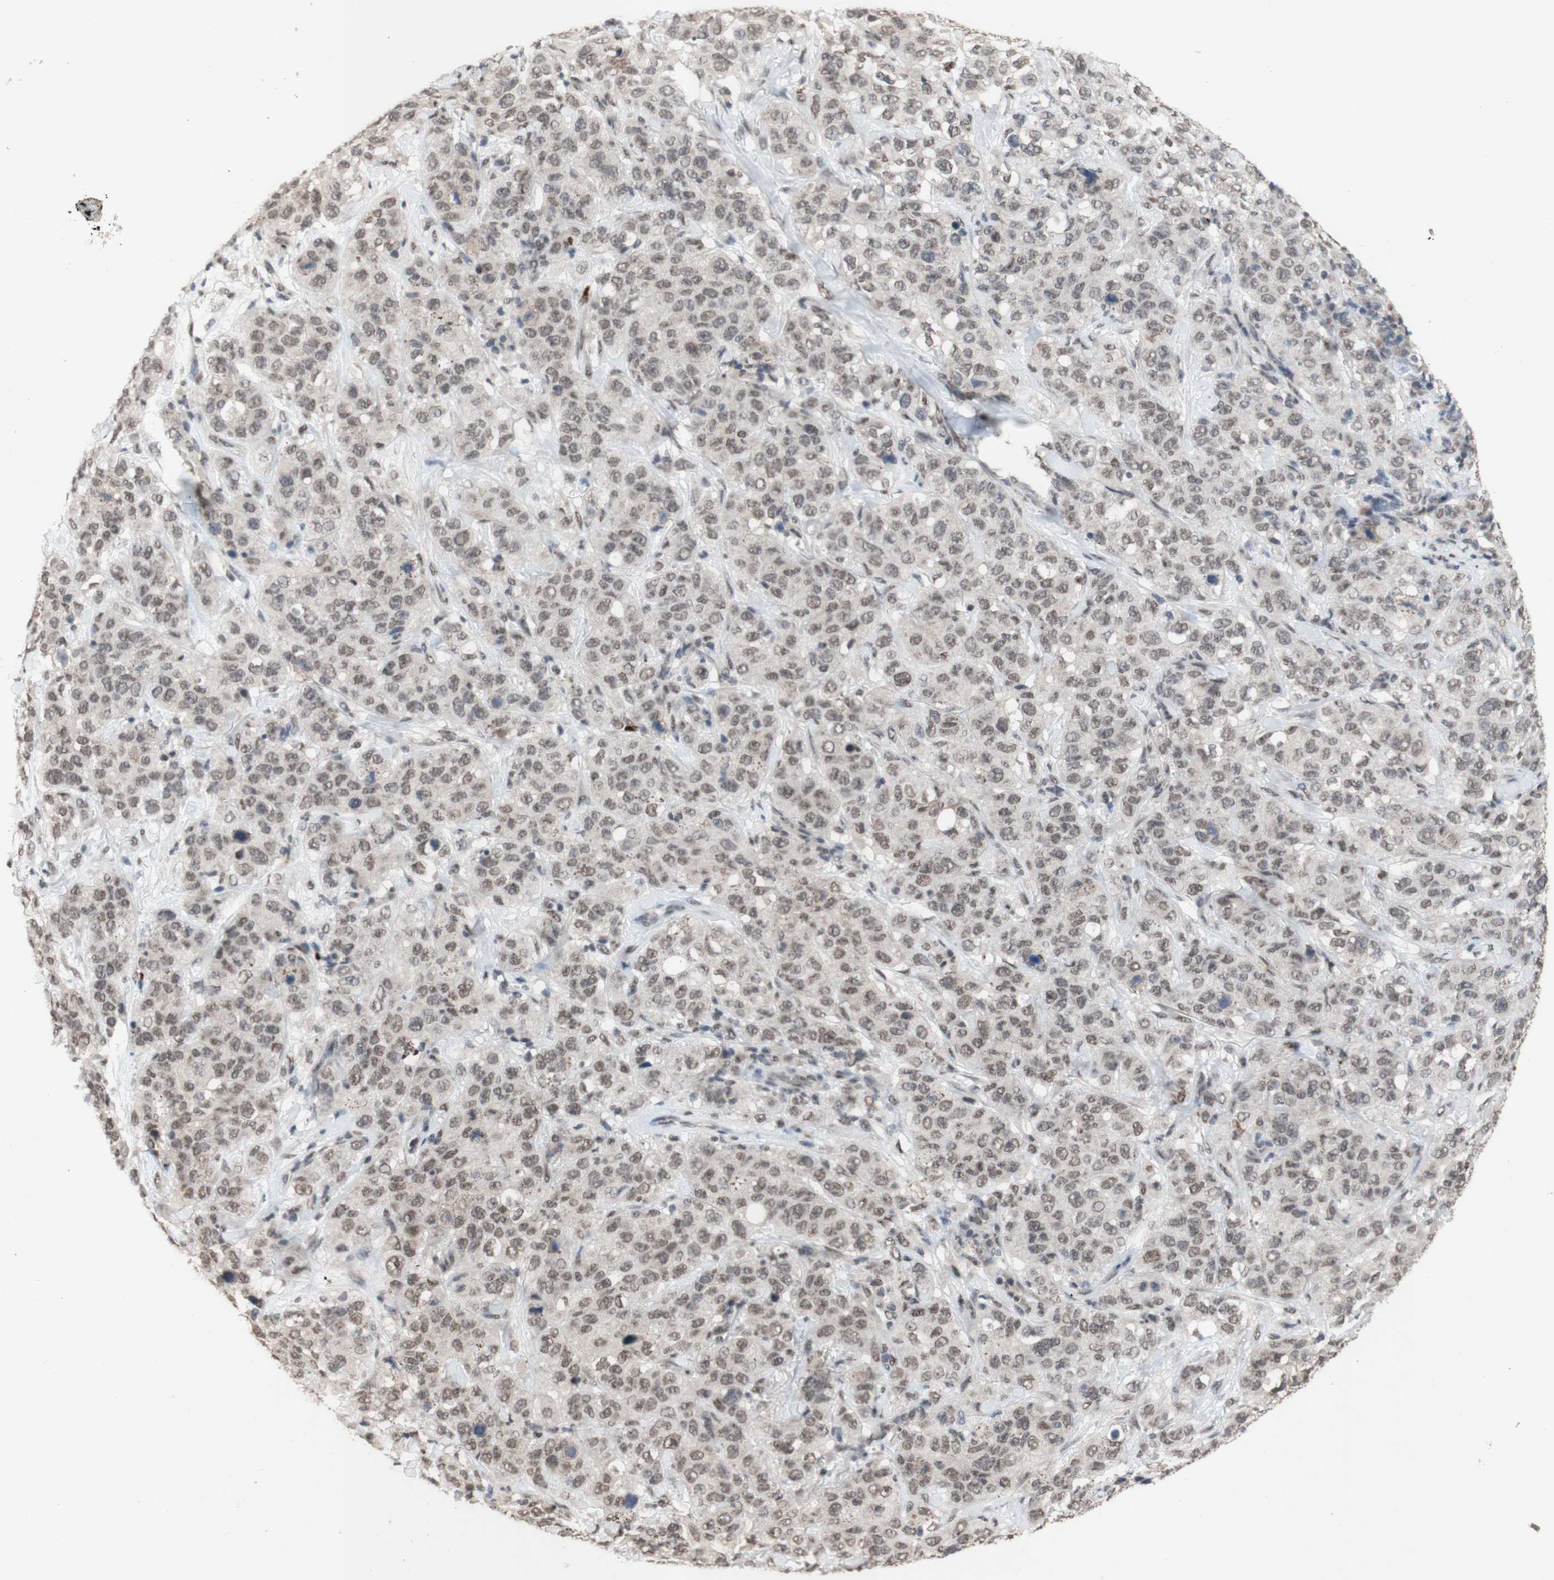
{"staining": {"intensity": "weak", "quantity": ">75%", "location": "nuclear"}, "tissue": "stomach cancer", "cell_type": "Tumor cells", "image_type": "cancer", "snomed": [{"axis": "morphology", "description": "Adenocarcinoma, NOS"}, {"axis": "topography", "description": "Stomach"}], "caption": "Stomach cancer (adenocarcinoma) stained with DAB immunohistochemistry shows low levels of weak nuclear positivity in approximately >75% of tumor cells. (IHC, brightfield microscopy, high magnification).", "gene": "SFPQ", "patient": {"sex": "male", "age": 48}}